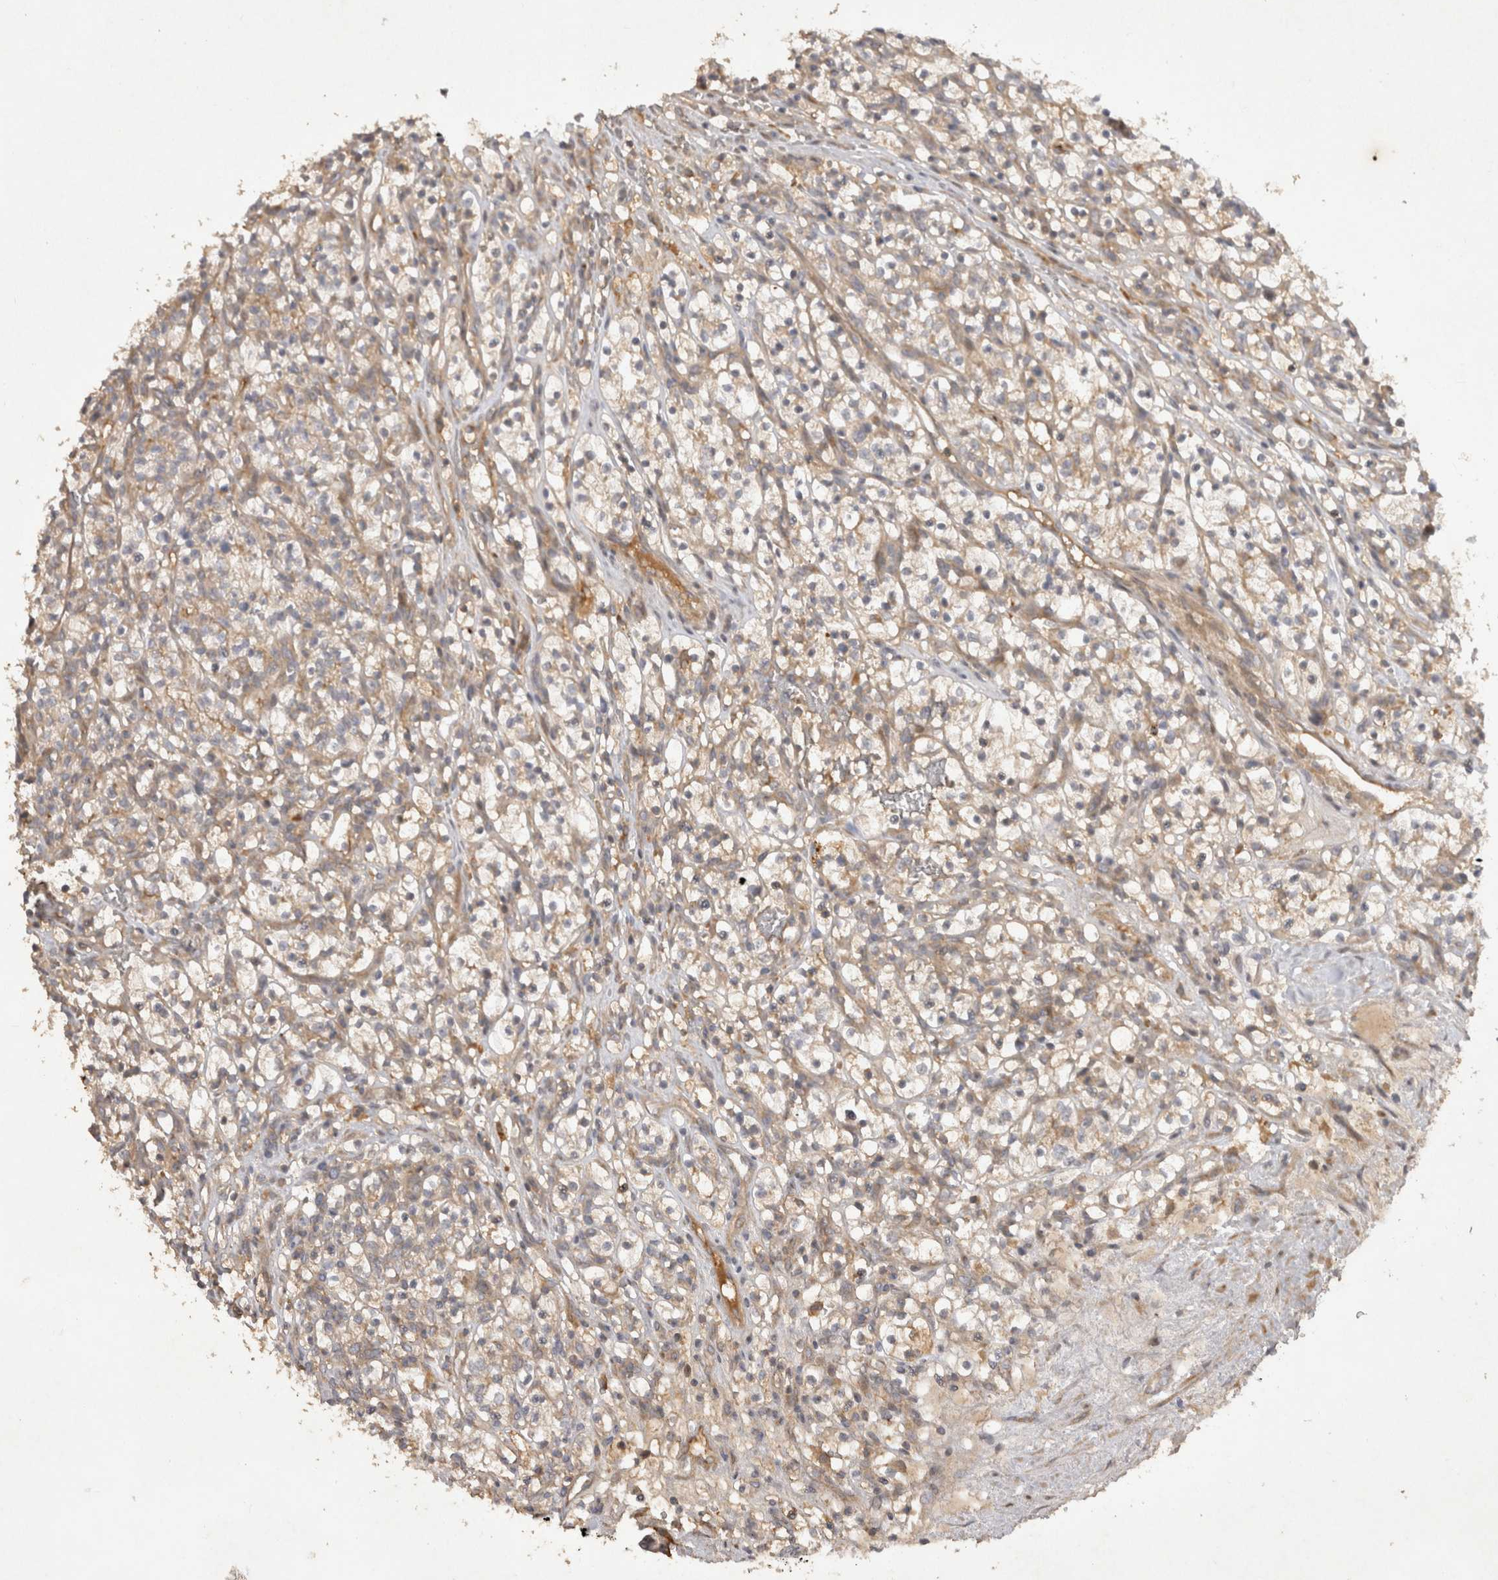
{"staining": {"intensity": "weak", "quantity": ">75%", "location": "cytoplasmic/membranous"}, "tissue": "renal cancer", "cell_type": "Tumor cells", "image_type": "cancer", "snomed": [{"axis": "morphology", "description": "Adenocarcinoma, NOS"}, {"axis": "topography", "description": "Kidney"}], "caption": "Immunohistochemistry (IHC) (DAB (3,3'-diaminobenzidine)) staining of renal cancer shows weak cytoplasmic/membranous protein expression in approximately >75% of tumor cells.", "gene": "PPP1R42", "patient": {"sex": "female", "age": 57}}